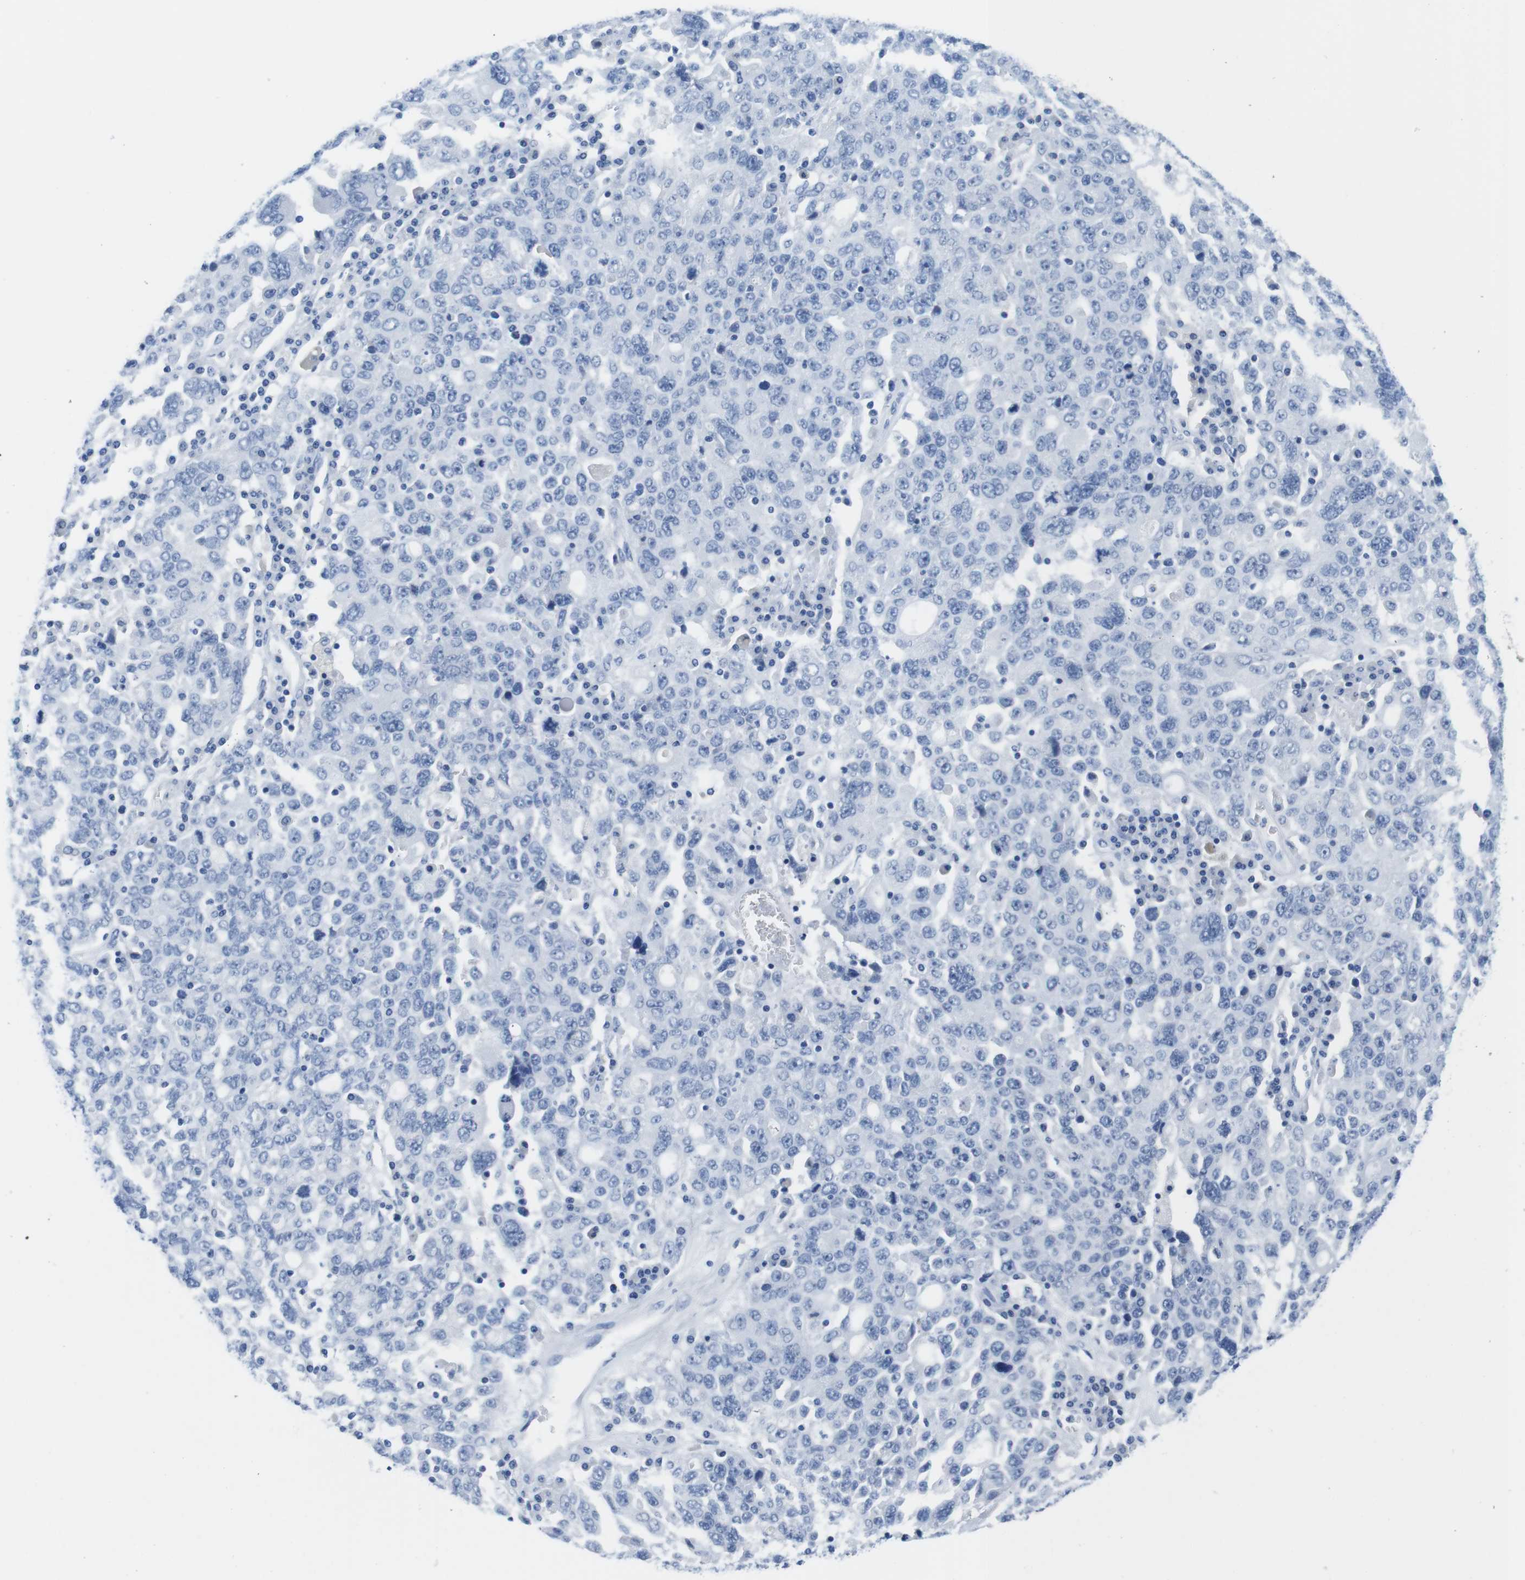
{"staining": {"intensity": "negative", "quantity": "none", "location": "none"}, "tissue": "ovarian cancer", "cell_type": "Tumor cells", "image_type": "cancer", "snomed": [{"axis": "morphology", "description": "Carcinoma, endometroid"}, {"axis": "topography", "description": "Ovary"}], "caption": "Ovarian endometroid carcinoma stained for a protein using IHC demonstrates no staining tumor cells.", "gene": "MAP6", "patient": {"sex": "female", "age": 62}}